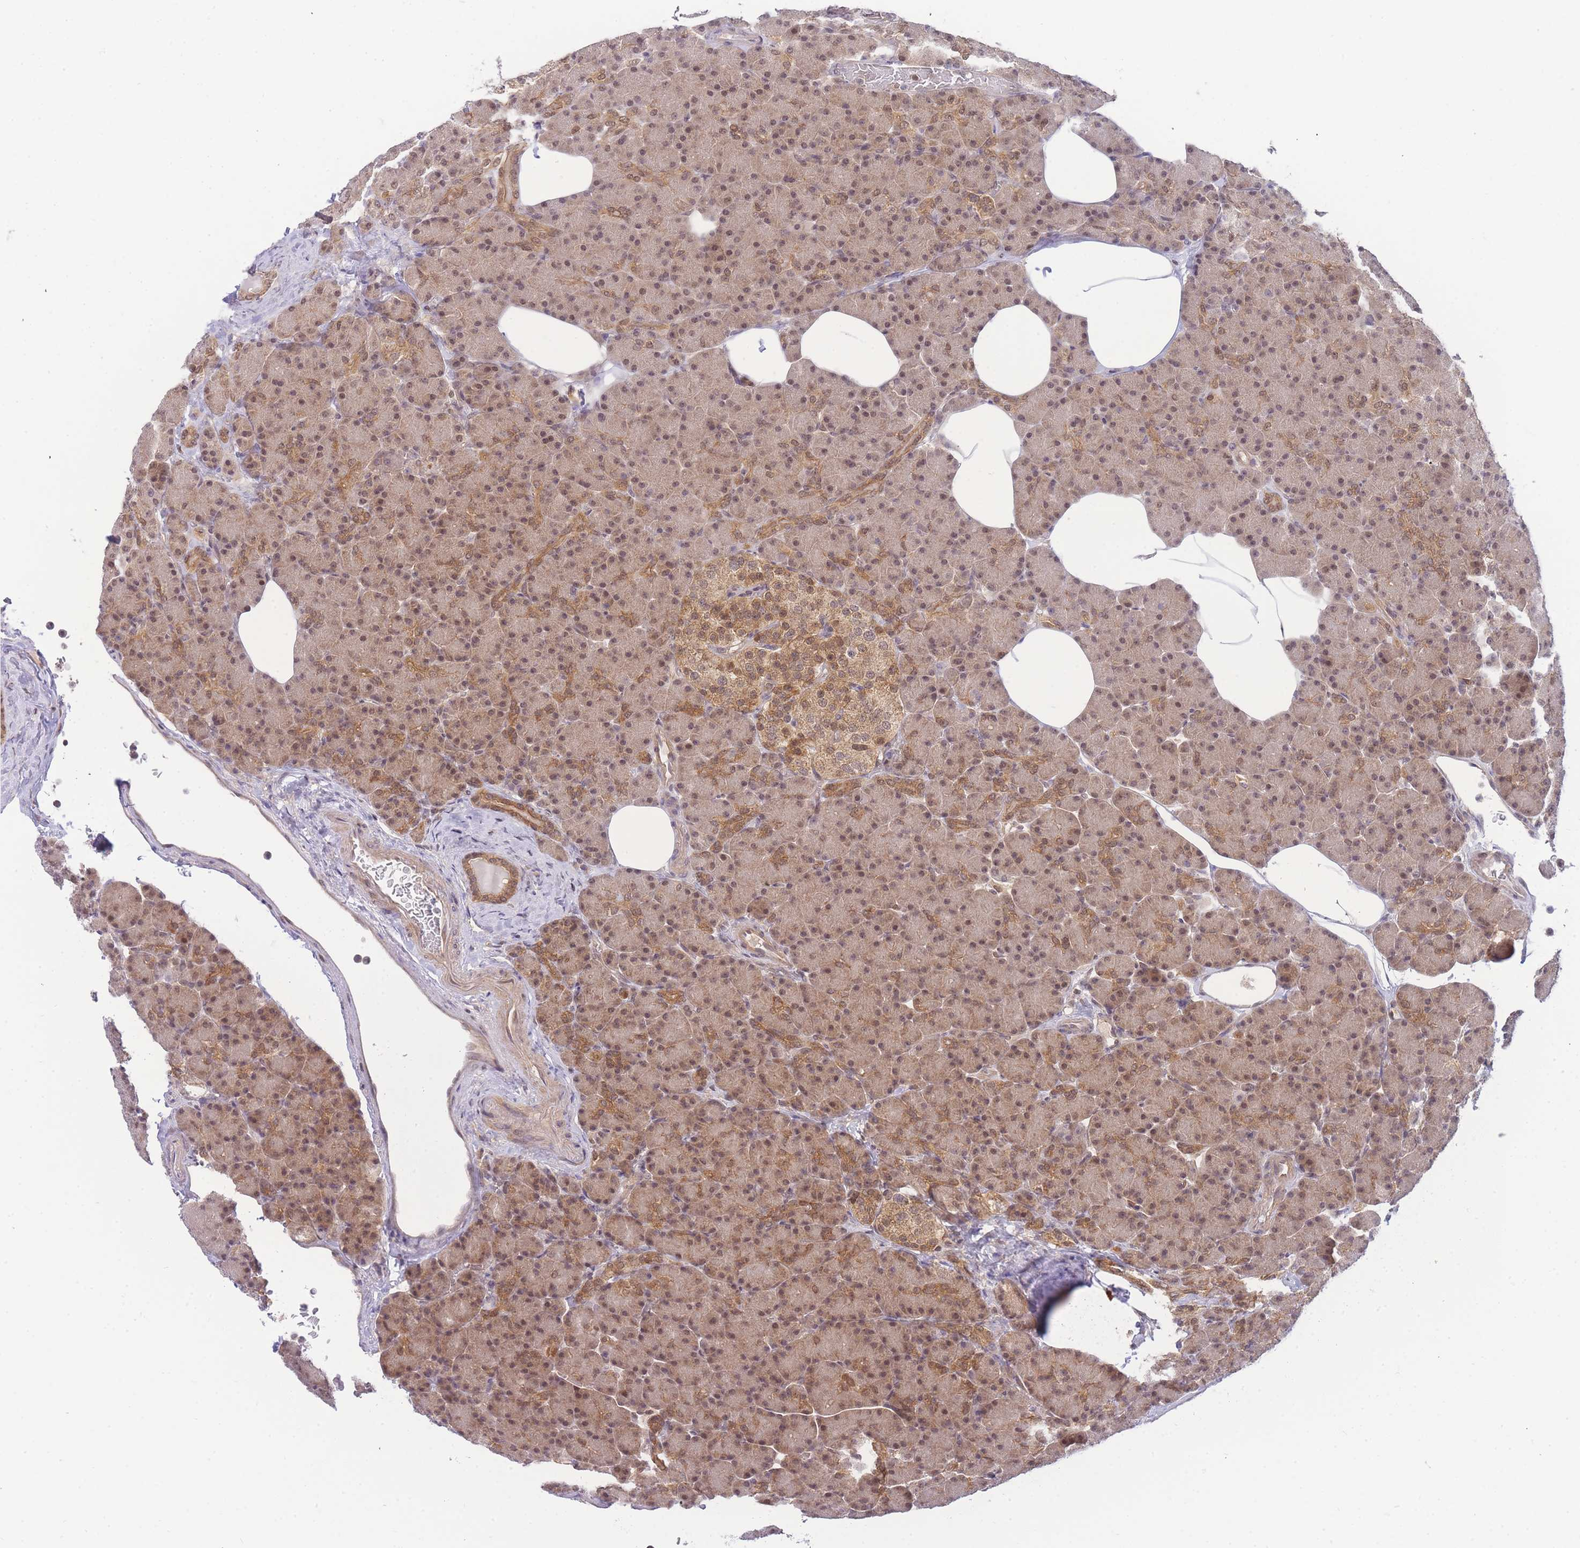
{"staining": {"intensity": "moderate", "quantity": ">75%", "location": "cytoplasmic/membranous,nuclear"}, "tissue": "pancreas", "cell_type": "Exocrine glandular cells", "image_type": "normal", "snomed": [{"axis": "morphology", "description": "Normal tissue, NOS"}, {"axis": "topography", "description": "Pancreas"}], "caption": "Exocrine glandular cells exhibit medium levels of moderate cytoplasmic/membranous,nuclear expression in approximately >75% of cells in normal human pancreas. The staining is performed using DAB brown chromogen to label protein expression. The nuclei are counter-stained blue using hematoxylin.", "gene": "KIAA1191", "patient": {"sex": "female", "age": 43}}